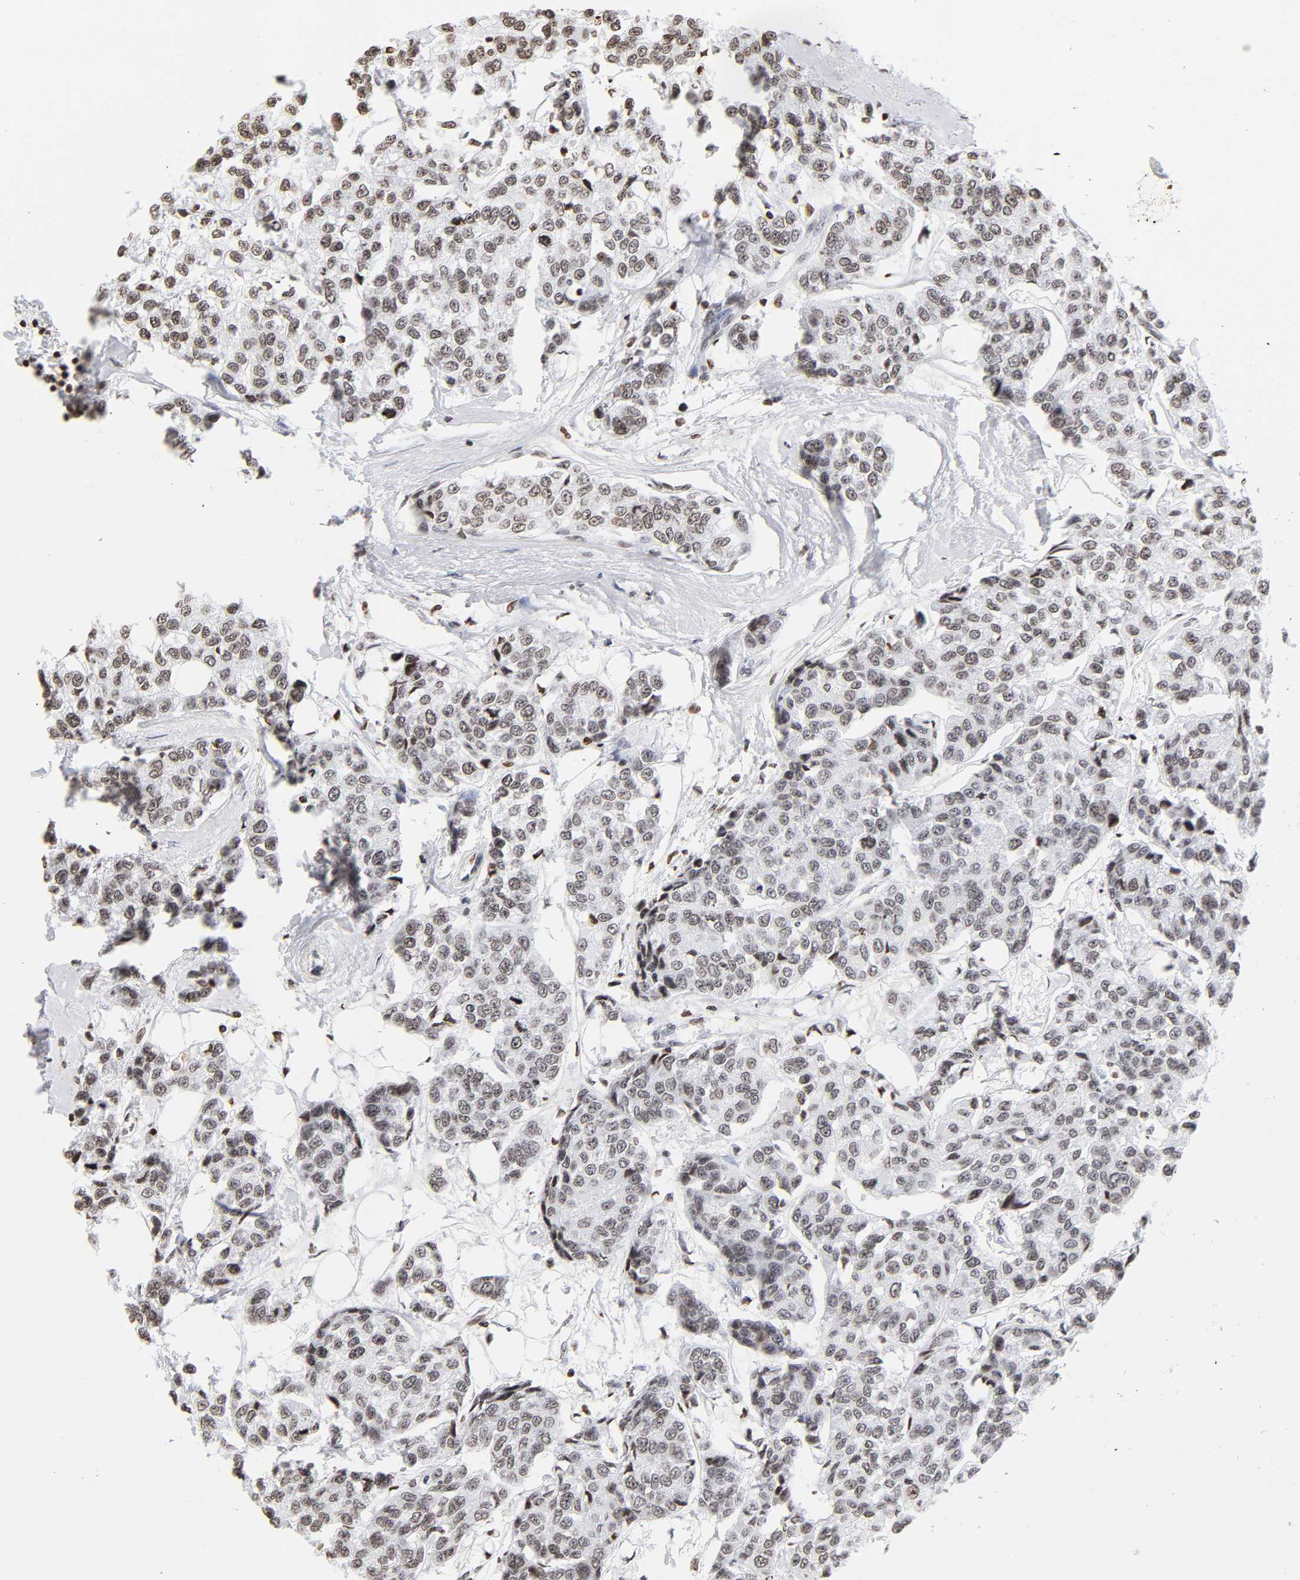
{"staining": {"intensity": "weak", "quantity": ">75%", "location": "nuclear"}, "tissue": "breast cancer", "cell_type": "Tumor cells", "image_type": "cancer", "snomed": [{"axis": "morphology", "description": "Duct carcinoma"}, {"axis": "topography", "description": "Breast"}], "caption": "Immunohistochemical staining of breast cancer (invasive ductal carcinoma) reveals low levels of weak nuclear staining in about >75% of tumor cells.", "gene": "H2AC12", "patient": {"sex": "female", "age": 51}}